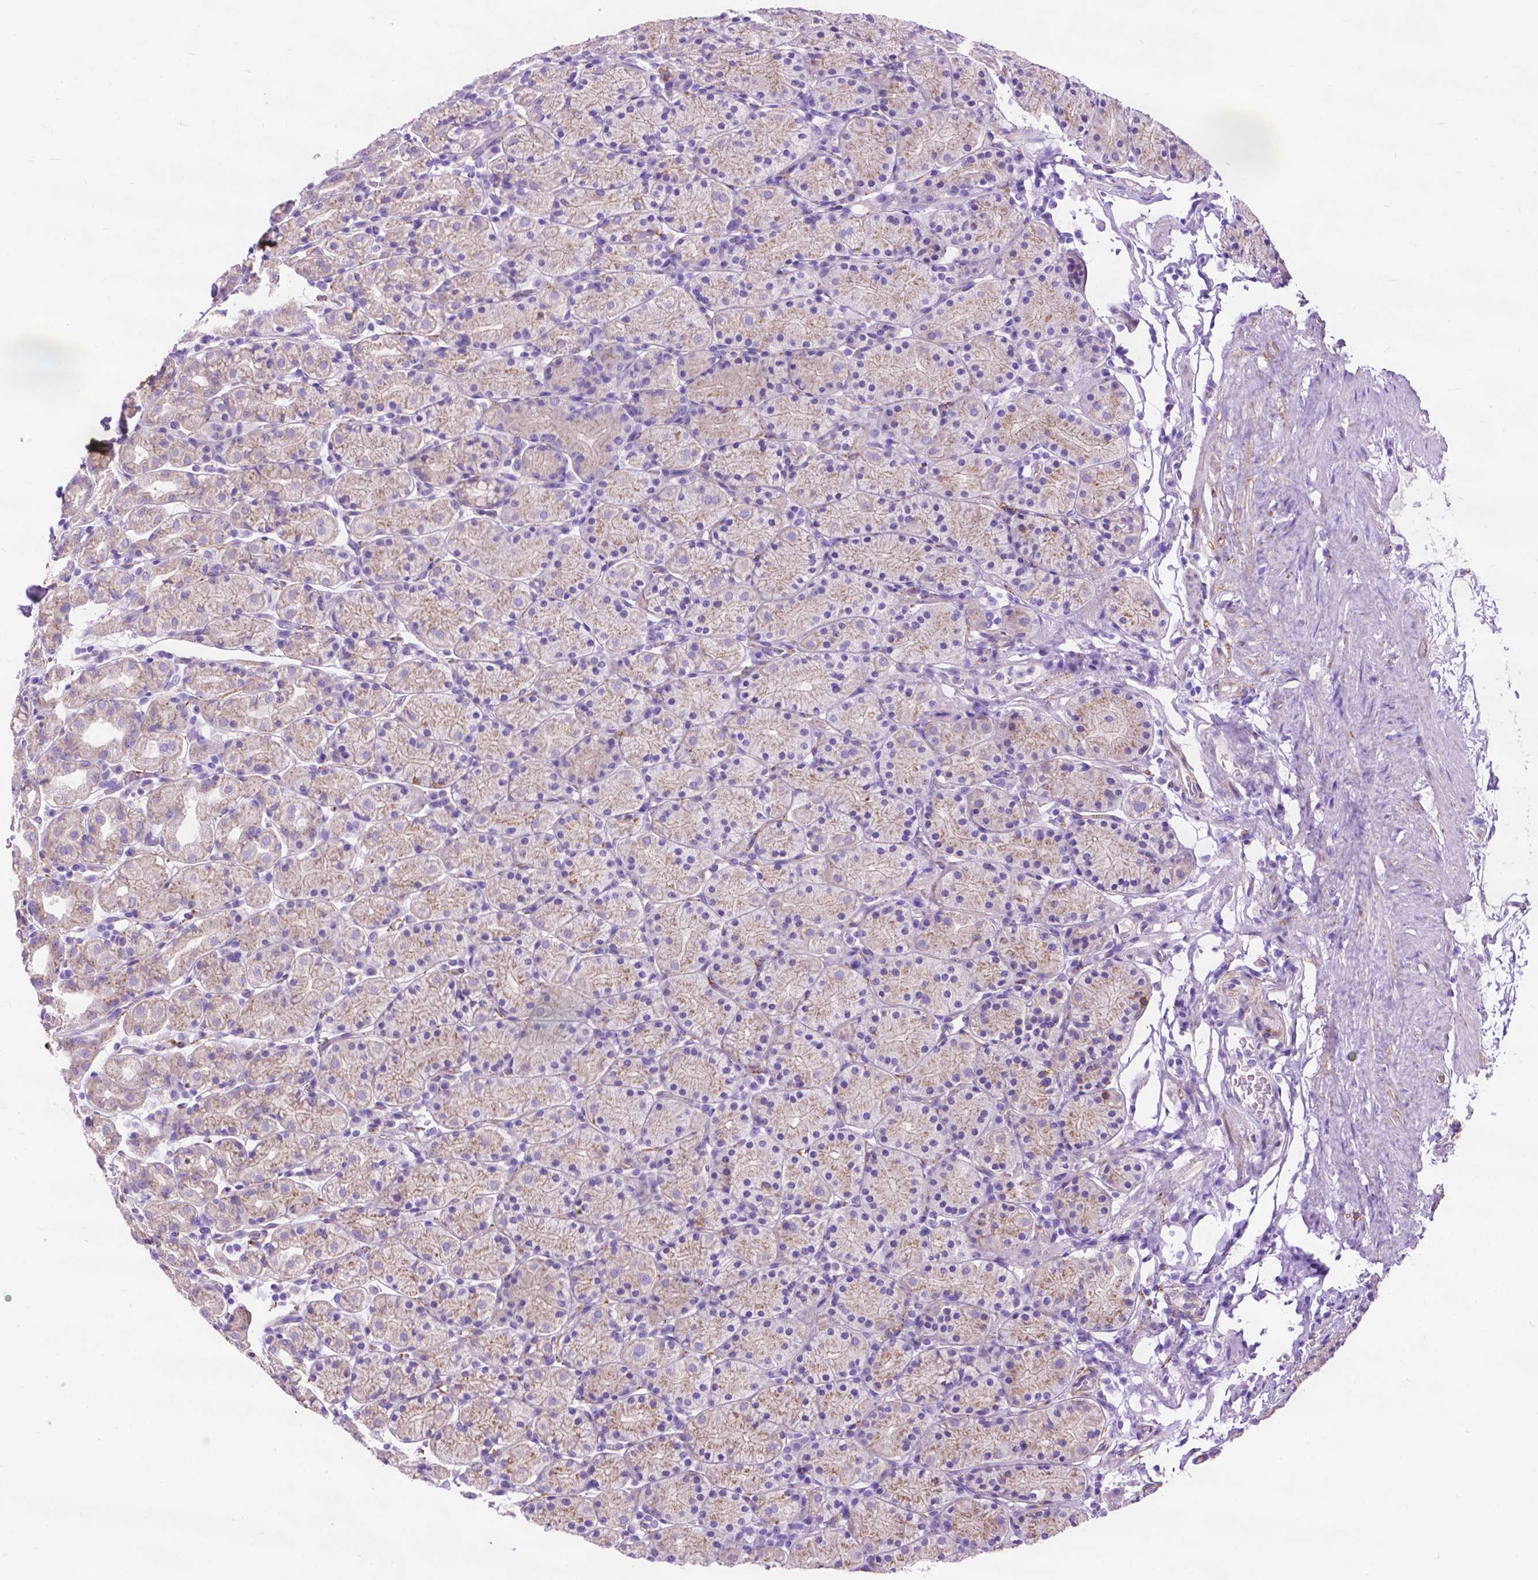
{"staining": {"intensity": "moderate", "quantity": "<25%", "location": "cytoplasmic/membranous"}, "tissue": "stomach", "cell_type": "Glandular cells", "image_type": "normal", "snomed": [{"axis": "morphology", "description": "Normal tissue, NOS"}, {"axis": "topography", "description": "Stomach, upper"}, {"axis": "topography", "description": "Stomach"}], "caption": "High-power microscopy captured an immunohistochemistry (IHC) photomicrograph of unremarkable stomach, revealing moderate cytoplasmic/membranous expression in approximately <25% of glandular cells. (DAB (3,3'-diaminobenzidine) IHC with brightfield microscopy, high magnification).", "gene": "PCDHA12", "patient": {"sex": "male", "age": 62}}